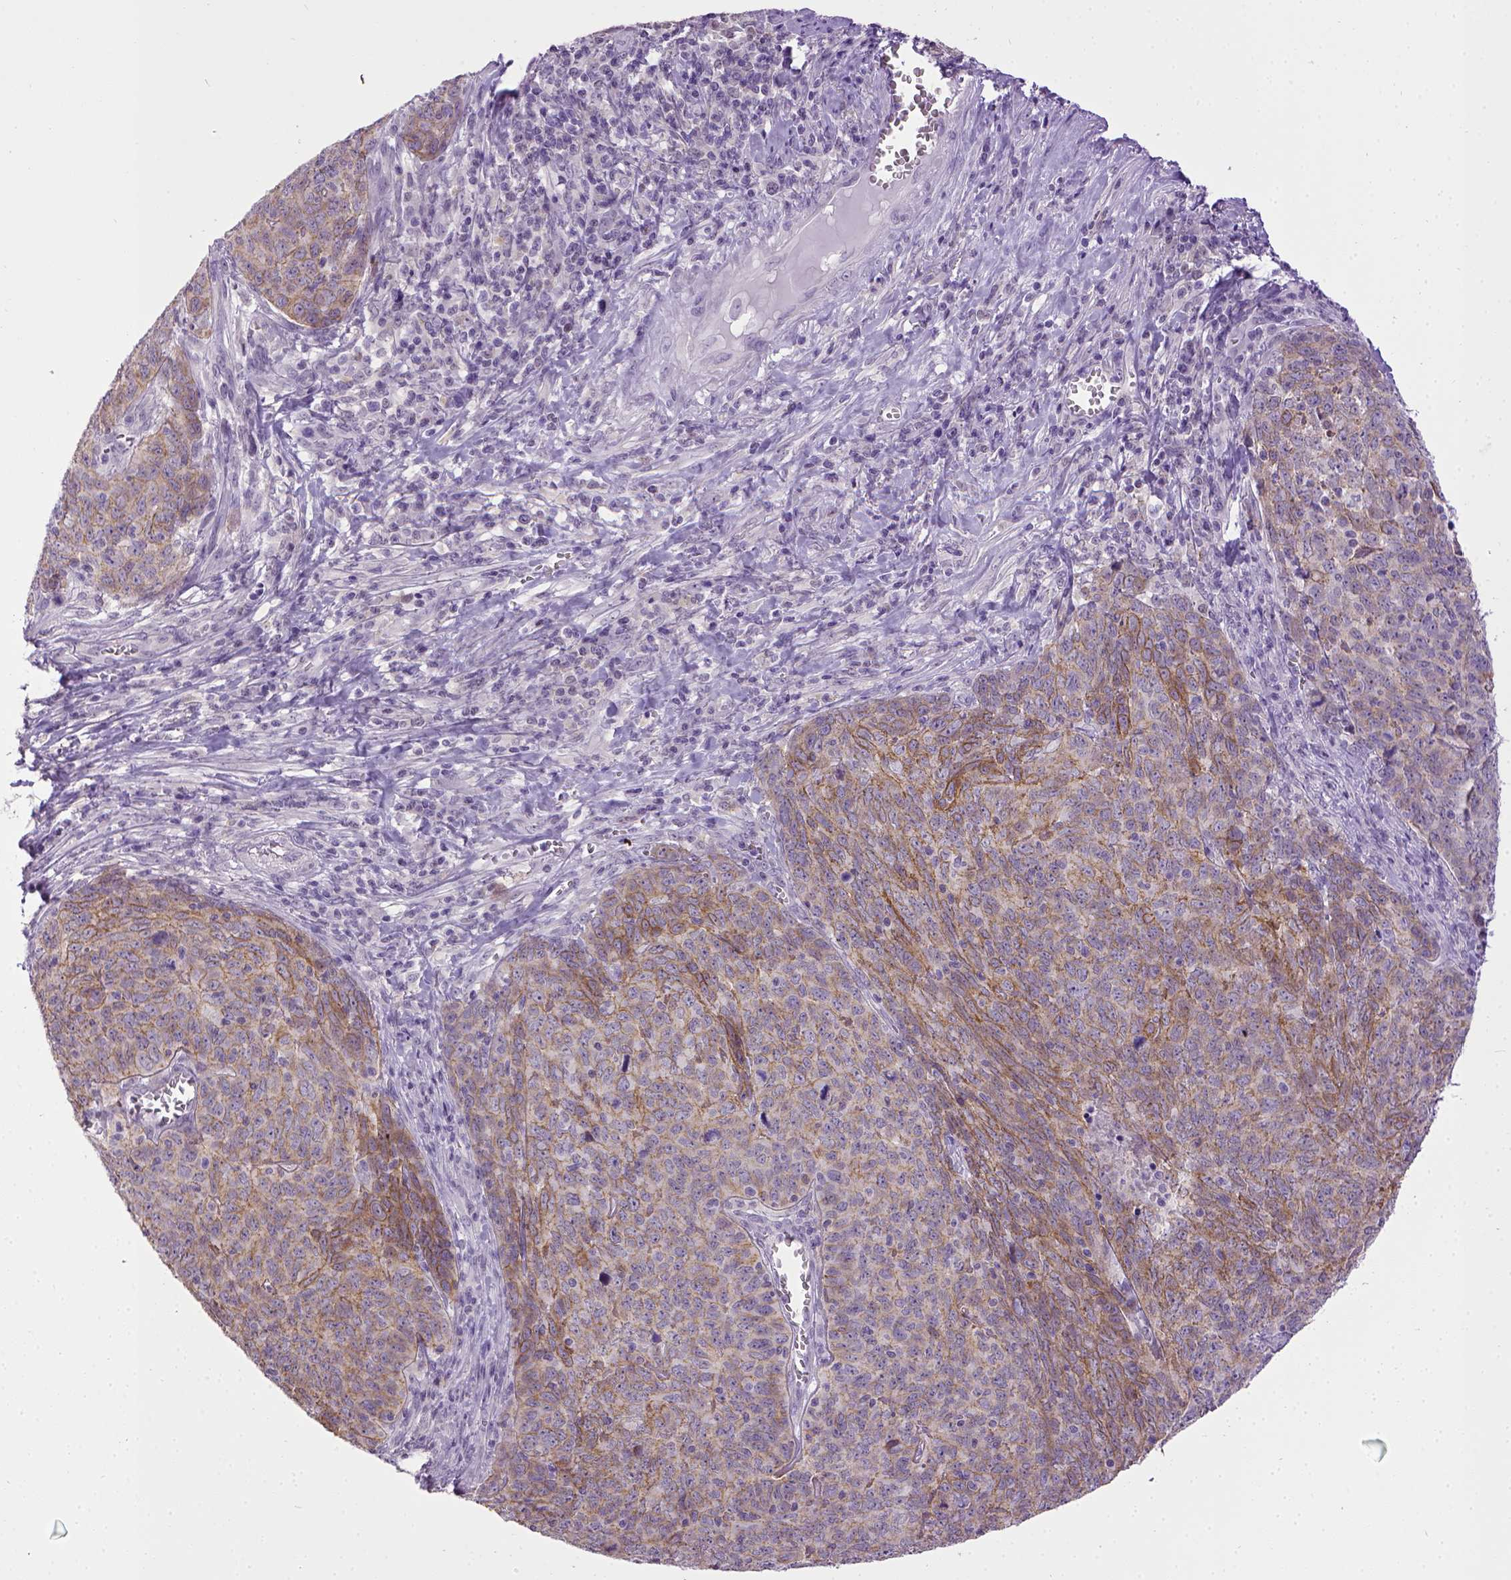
{"staining": {"intensity": "moderate", "quantity": "25%-75%", "location": "cytoplasmic/membranous"}, "tissue": "skin cancer", "cell_type": "Tumor cells", "image_type": "cancer", "snomed": [{"axis": "morphology", "description": "Squamous cell carcinoma, NOS"}, {"axis": "topography", "description": "Skin"}, {"axis": "topography", "description": "Anal"}], "caption": "The photomicrograph displays a brown stain indicating the presence of a protein in the cytoplasmic/membranous of tumor cells in skin squamous cell carcinoma.", "gene": "CDH1", "patient": {"sex": "female", "age": 51}}